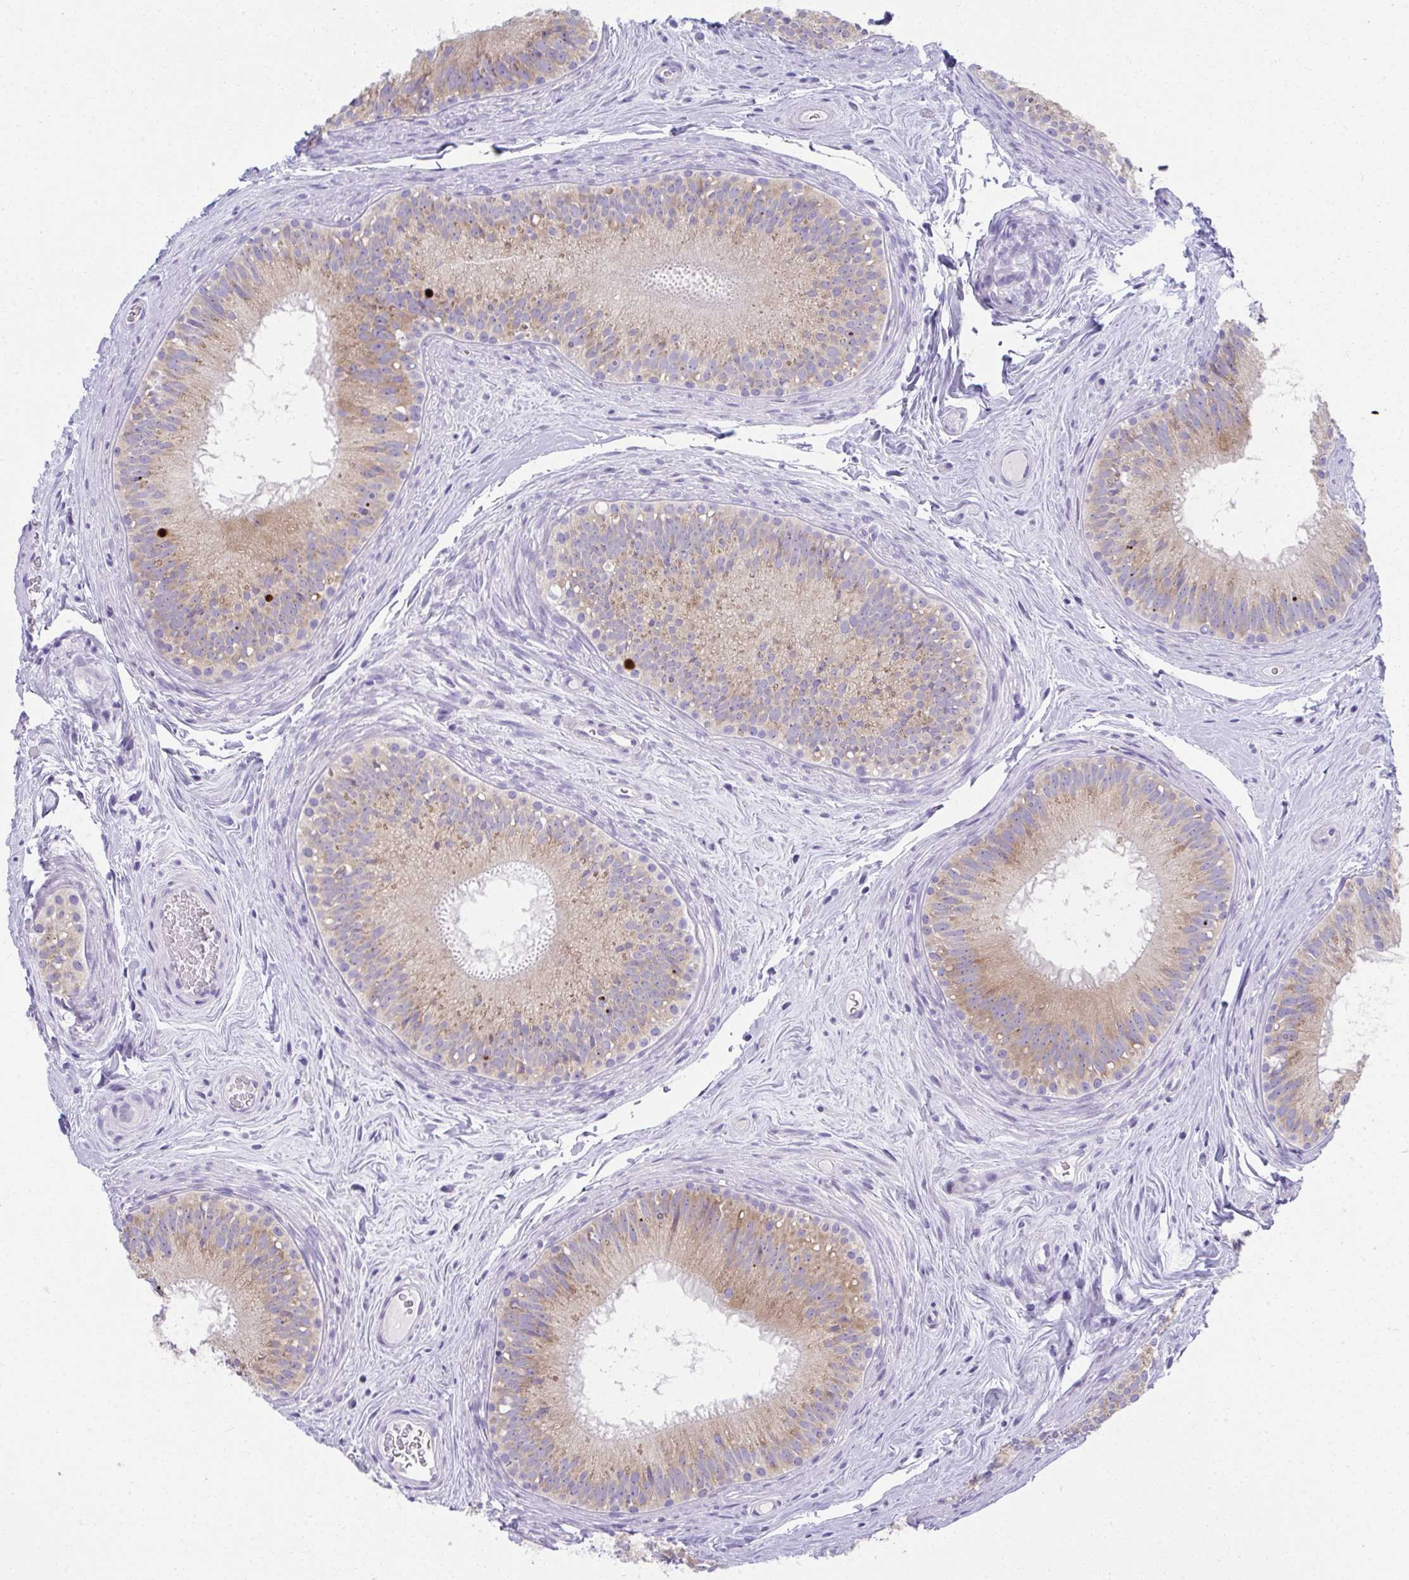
{"staining": {"intensity": "moderate", "quantity": ">75%", "location": "cytoplasmic/membranous"}, "tissue": "epididymis", "cell_type": "Glandular cells", "image_type": "normal", "snomed": [{"axis": "morphology", "description": "Normal tissue, NOS"}, {"axis": "topography", "description": "Epididymis"}], "caption": "Glandular cells display medium levels of moderate cytoplasmic/membranous staining in approximately >75% of cells in unremarkable human epididymis.", "gene": "FASLG", "patient": {"sex": "male", "age": 44}}